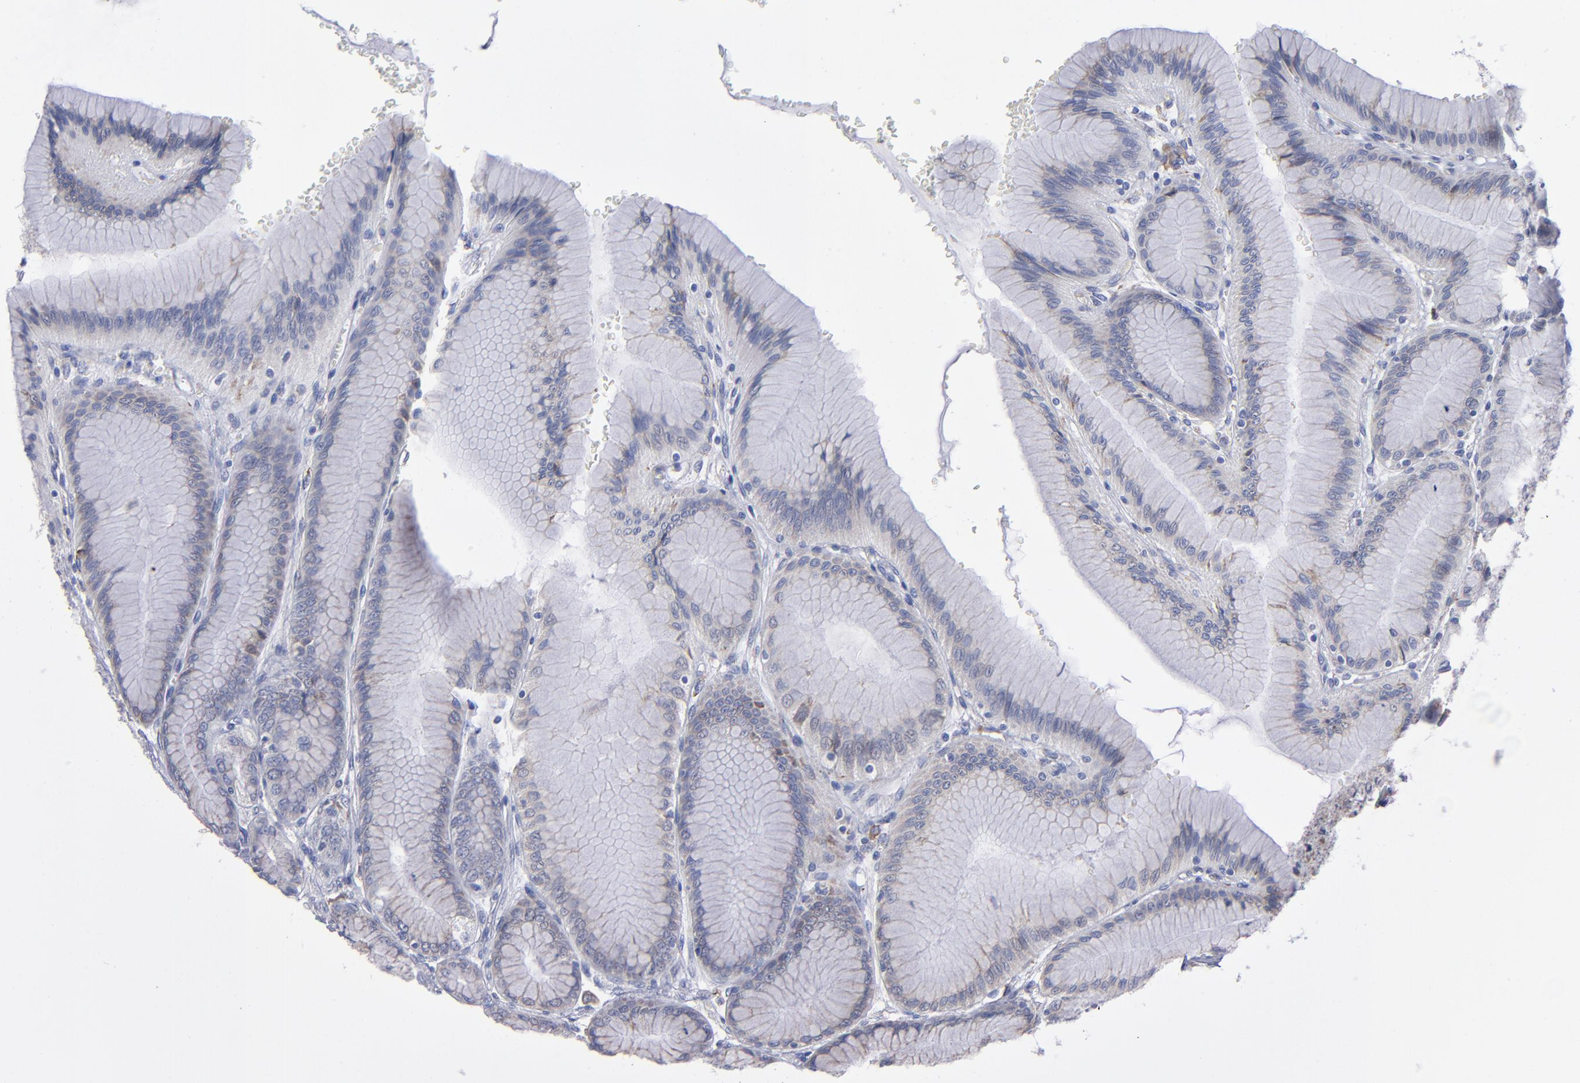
{"staining": {"intensity": "weak", "quantity": "25%-75%", "location": "cytoplasmic/membranous"}, "tissue": "stomach", "cell_type": "Glandular cells", "image_type": "normal", "snomed": [{"axis": "morphology", "description": "Normal tissue, NOS"}, {"axis": "morphology", "description": "Adenocarcinoma, NOS"}, {"axis": "topography", "description": "Stomach"}, {"axis": "topography", "description": "Stomach, lower"}], "caption": "Immunohistochemistry (IHC) (DAB) staining of unremarkable human stomach shows weak cytoplasmic/membranous protein staining in about 25%-75% of glandular cells.", "gene": "MFGE8", "patient": {"sex": "female", "age": 65}}